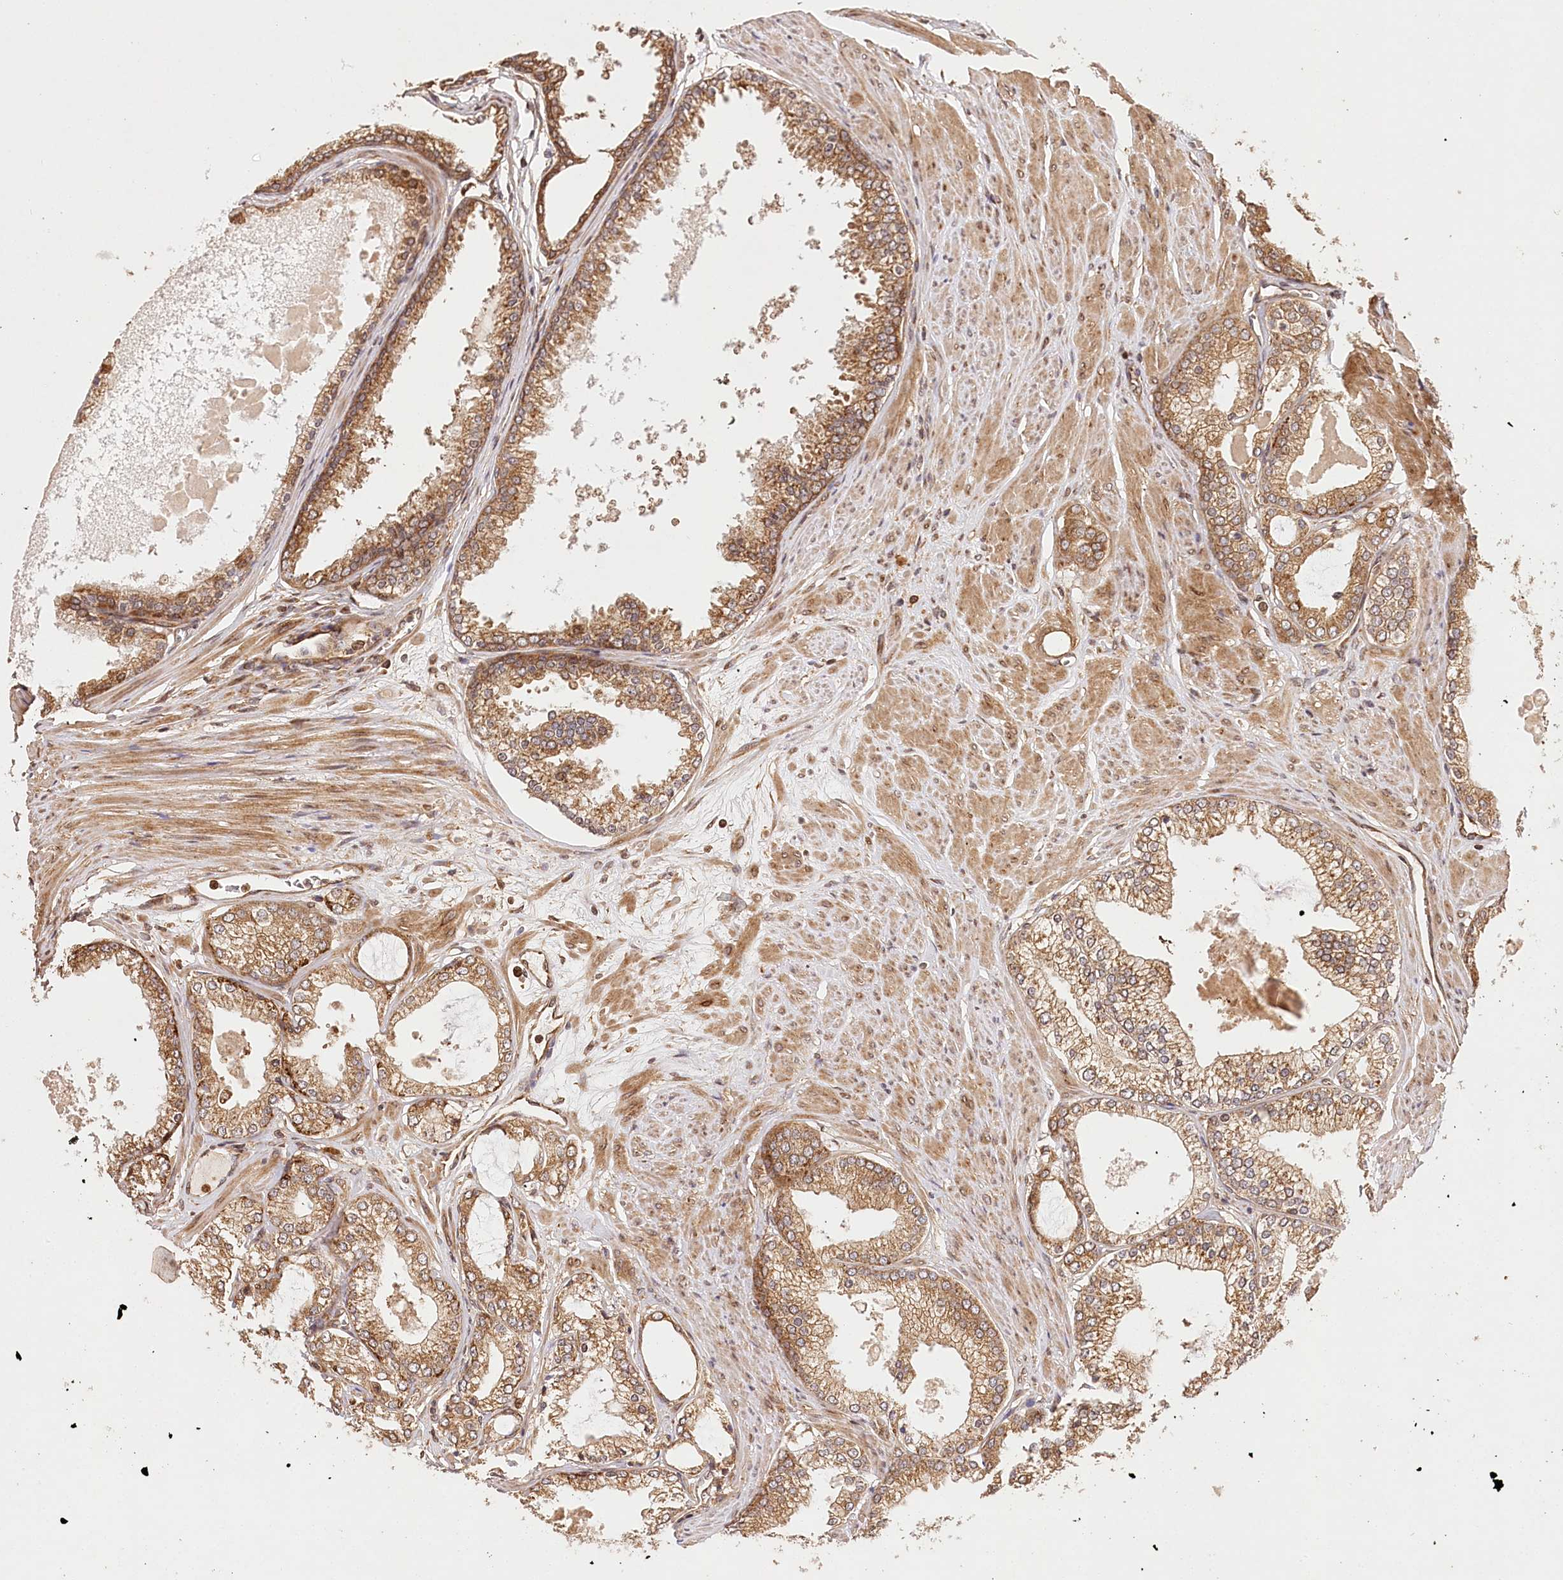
{"staining": {"intensity": "moderate", "quantity": ">75%", "location": "cytoplasmic/membranous"}, "tissue": "prostate cancer", "cell_type": "Tumor cells", "image_type": "cancer", "snomed": [{"axis": "morphology", "description": "Adenocarcinoma, High grade"}, {"axis": "topography", "description": "Prostate"}], "caption": "Tumor cells exhibit moderate cytoplasmic/membranous positivity in approximately >75% of cells in prostate cancer (adenocarcinoma (high-grade)).", "gene": "LSS", "patient": {"sex": "male", "age": 61}}